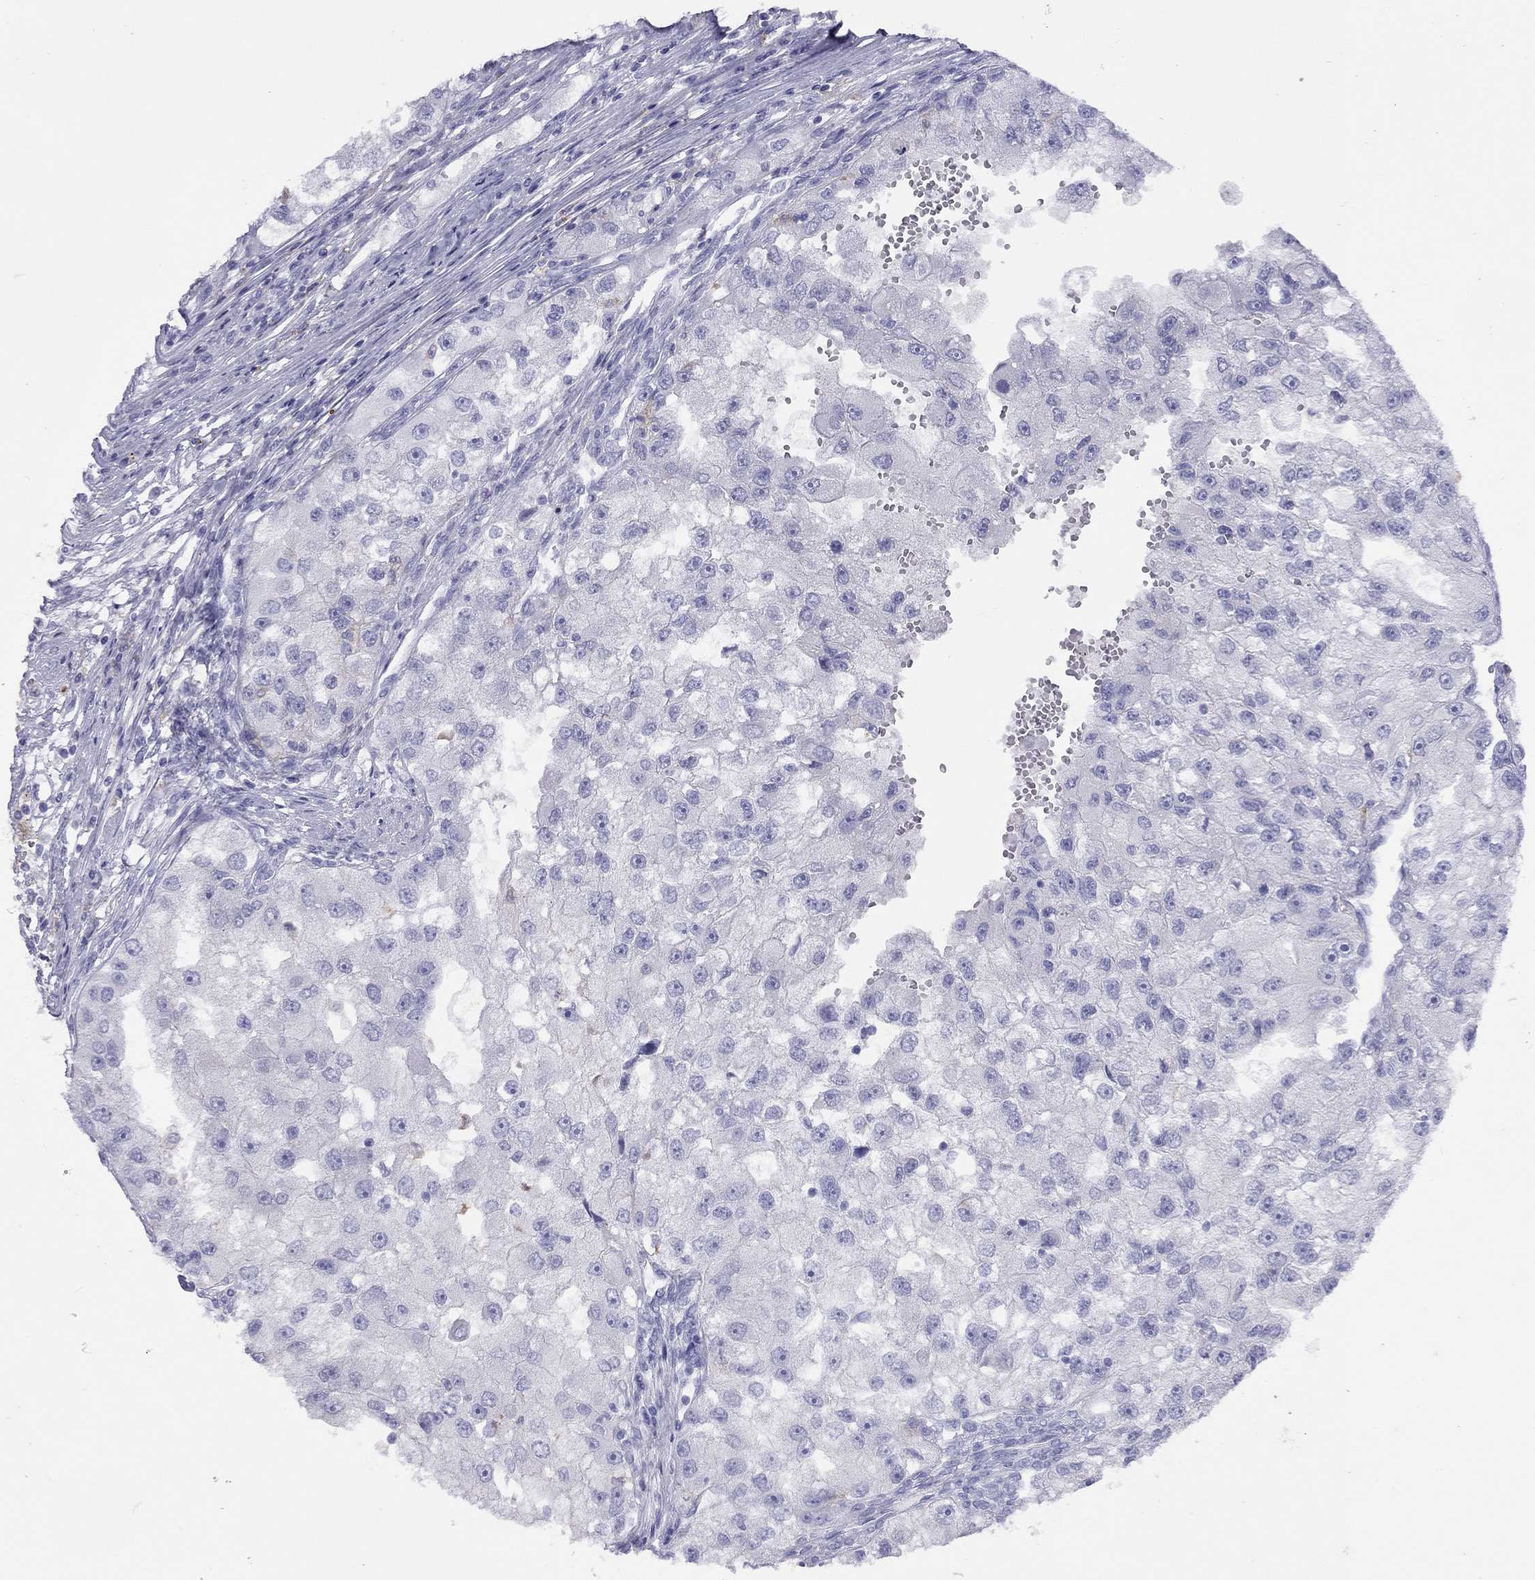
{"staining": {"intensity": "negative", "quantity": "none", "location": "none"}, "tissue": "renal cancer", "cell_type": "Tumor cells", "image_type": "cancer", "snomed": [{"axis": "morphology", "description": "Adenocarcinoma, NOS"}, {"axis": "topography", "description": "Kidney"}], "caption": "This is an IHC photomicrograph of human adenocarcinoma (renal). There is no expression in tumor cells.", "gene": "HLA-DQB2", "patient": {"sex": "male", "age": 63}}